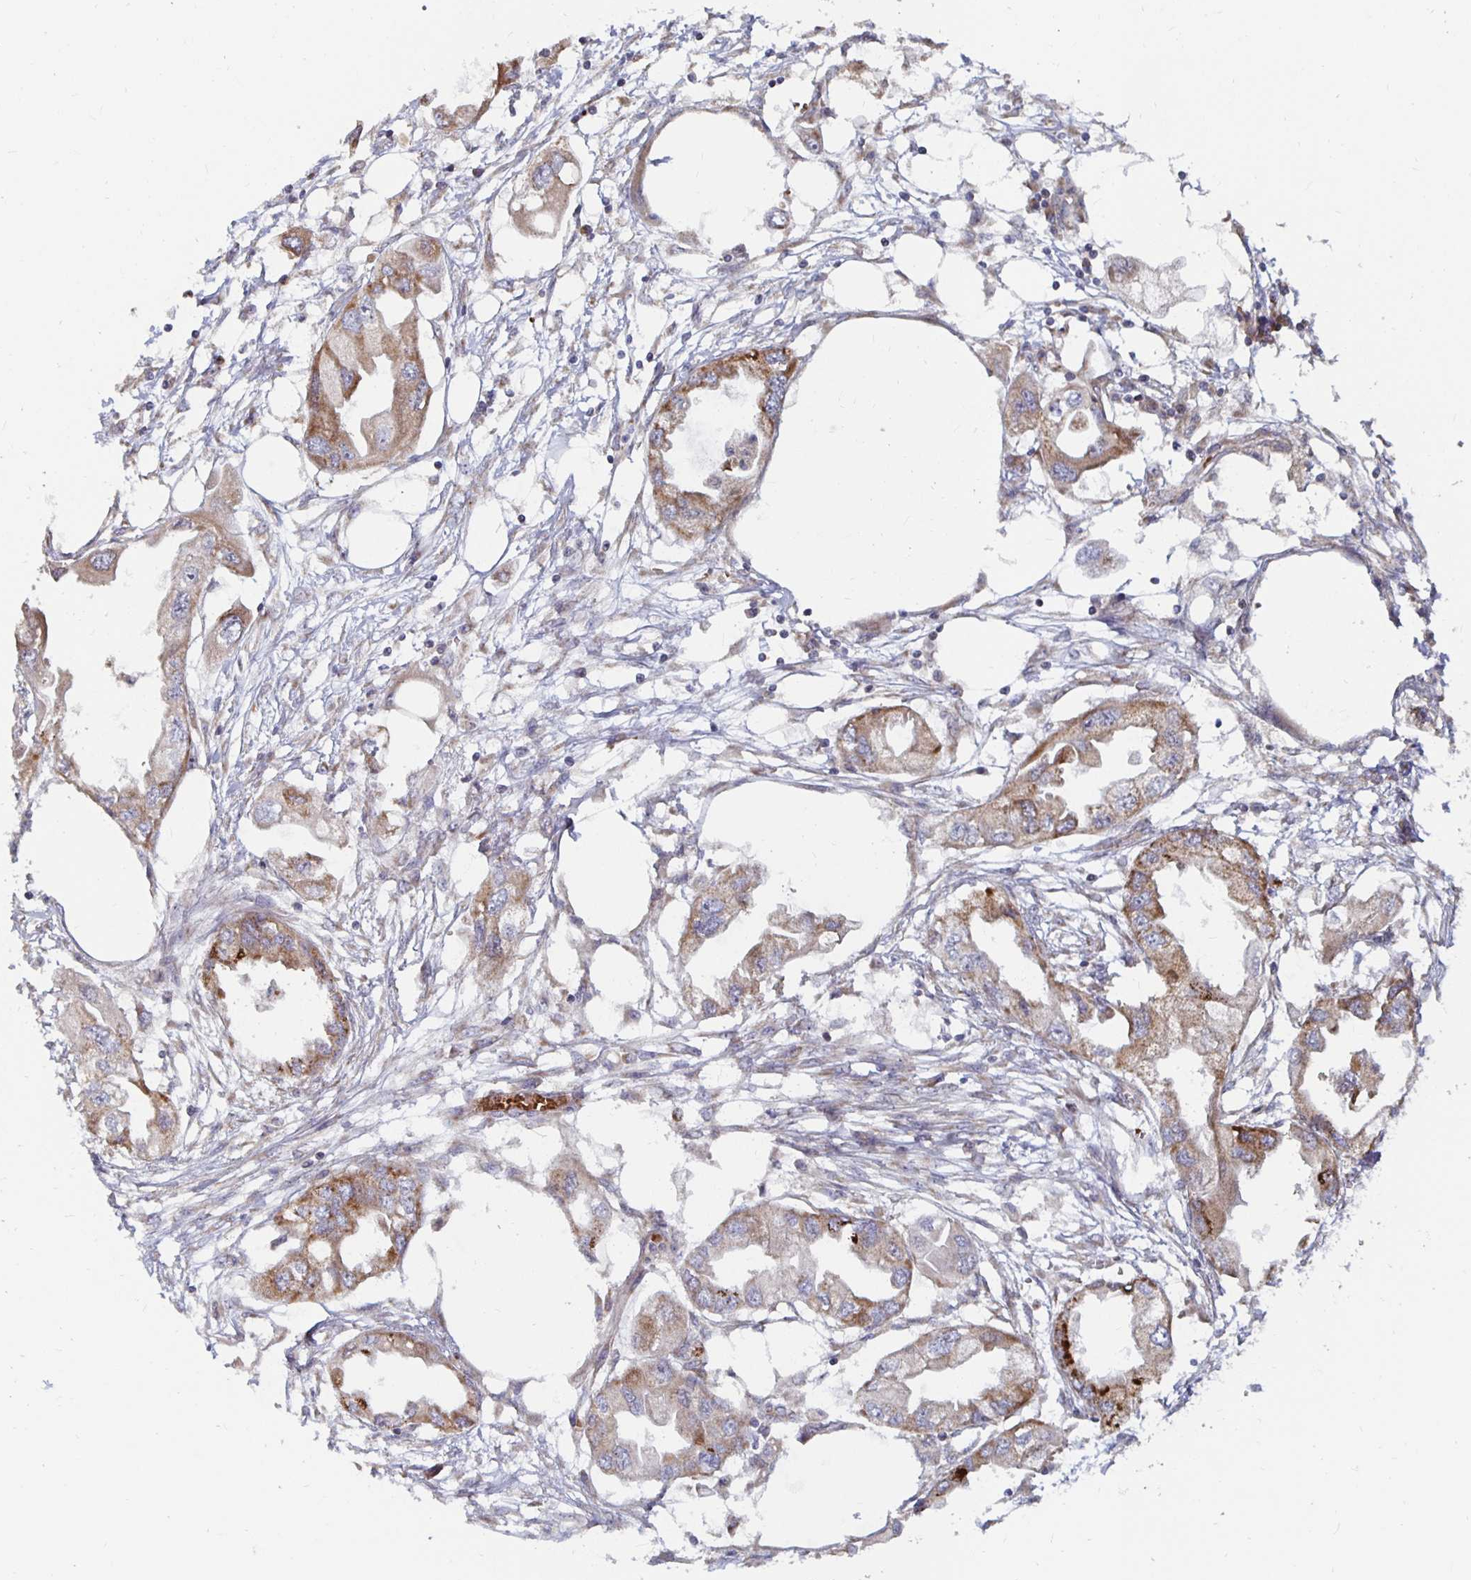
{"staining": {"intensity": "moderate", "quantity": ">75%", "location": "cytoplasmic/membranous"}, "tissue": "endometrial cancer", "cell_type": "Tumor cells", "image_type": "cancer", "snomed": [{"axis": "morphology", "description": "Adenocarcinoma, NOS"}, {"axis": "morphology", "description": "Adenocarcinoma, metastatic, NOS"}, {"axis": "topography", "description": "Adipose tissue"}, {"axis": "topography", "description": "Endometrium"}], "caption": "Human metastatic adenocarcinoma (endometrial) stained for a protein (brown) exhibits moderate cytoplasmic/membranous positive staining in approximately >75% of tumor cells.", "gene": "MRPL28", "patient": {"sex": "female", "age": 67}}